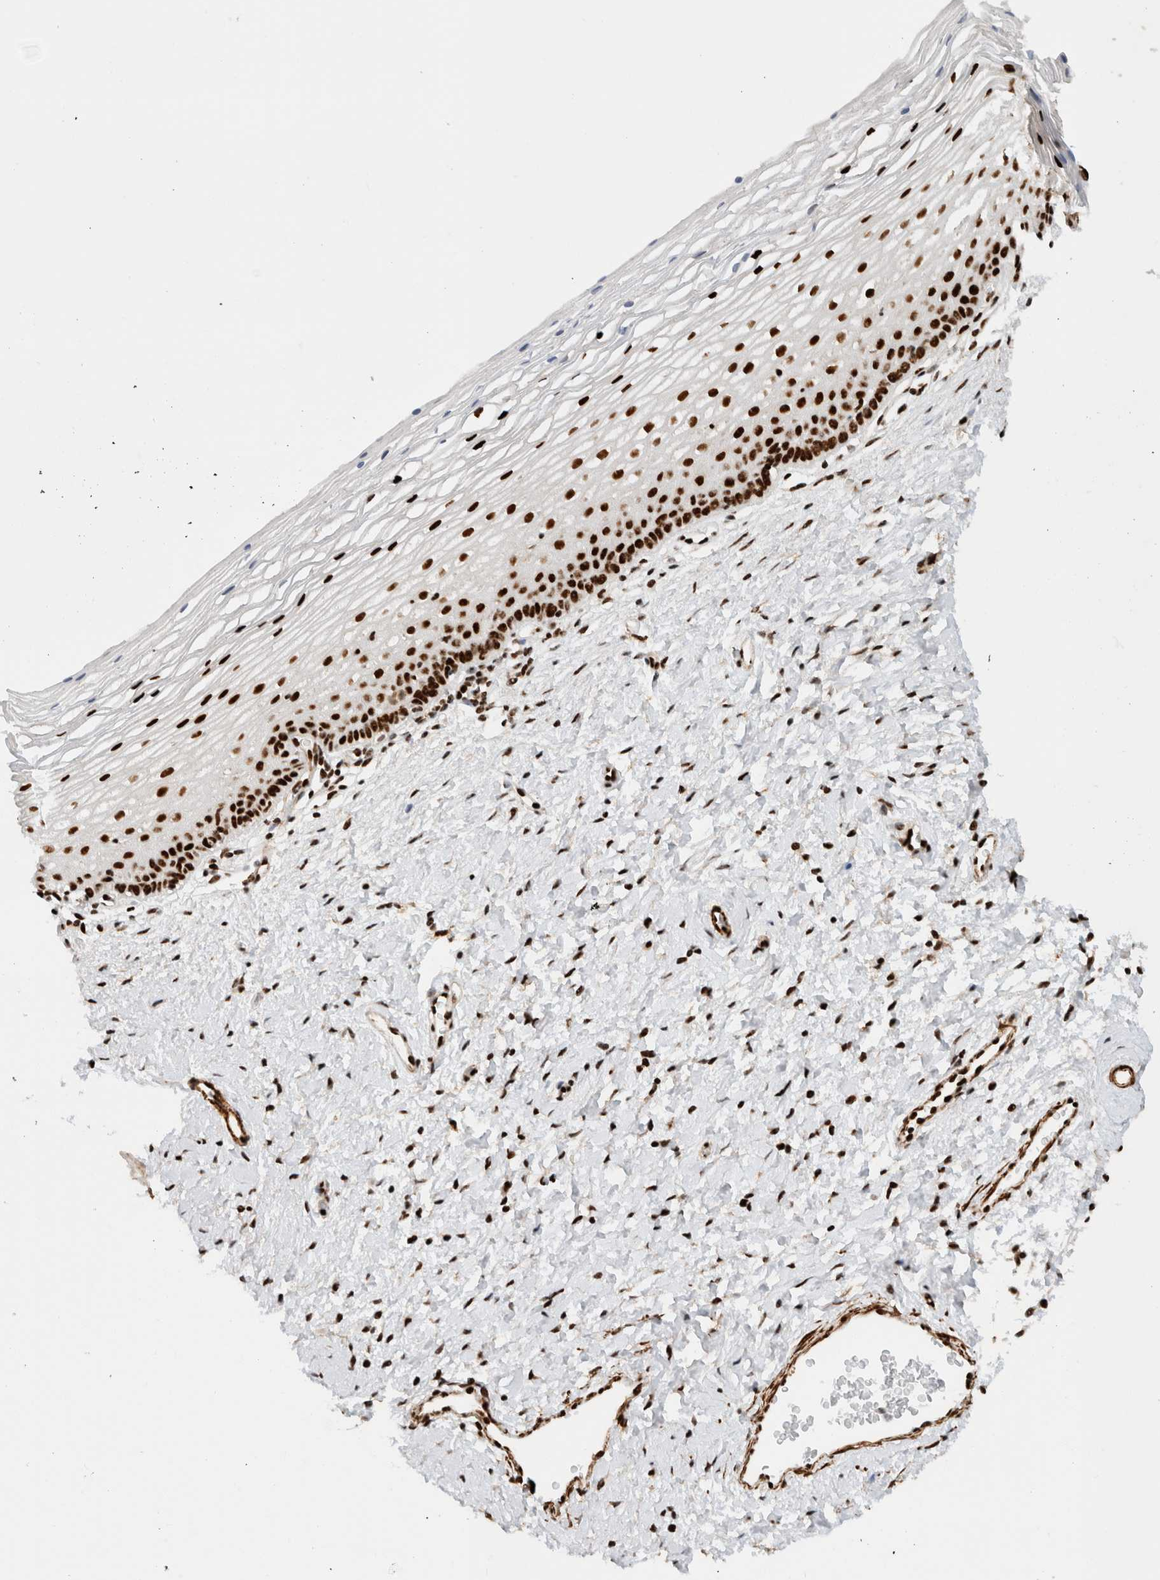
{"staining": {"intensity": "strong", "quantity": ">75%", "location": "nuclear"}, "tissue": "cervix", "cell_type": "Glandular cells", "image_type": "normal", "snomed": [{"axis": "morphology", "description": "Normal tissue, NOS"}, {"axis": "topography", "description": "Cervix"}], "caption": "Cervix stained for a protein reveals strong nuclear positivity in glandular cells. The protein is shown in brown color, while the nuclei are stained blue.", "gene": "ID3", "patient": {"sex": "female", "age": 72}}